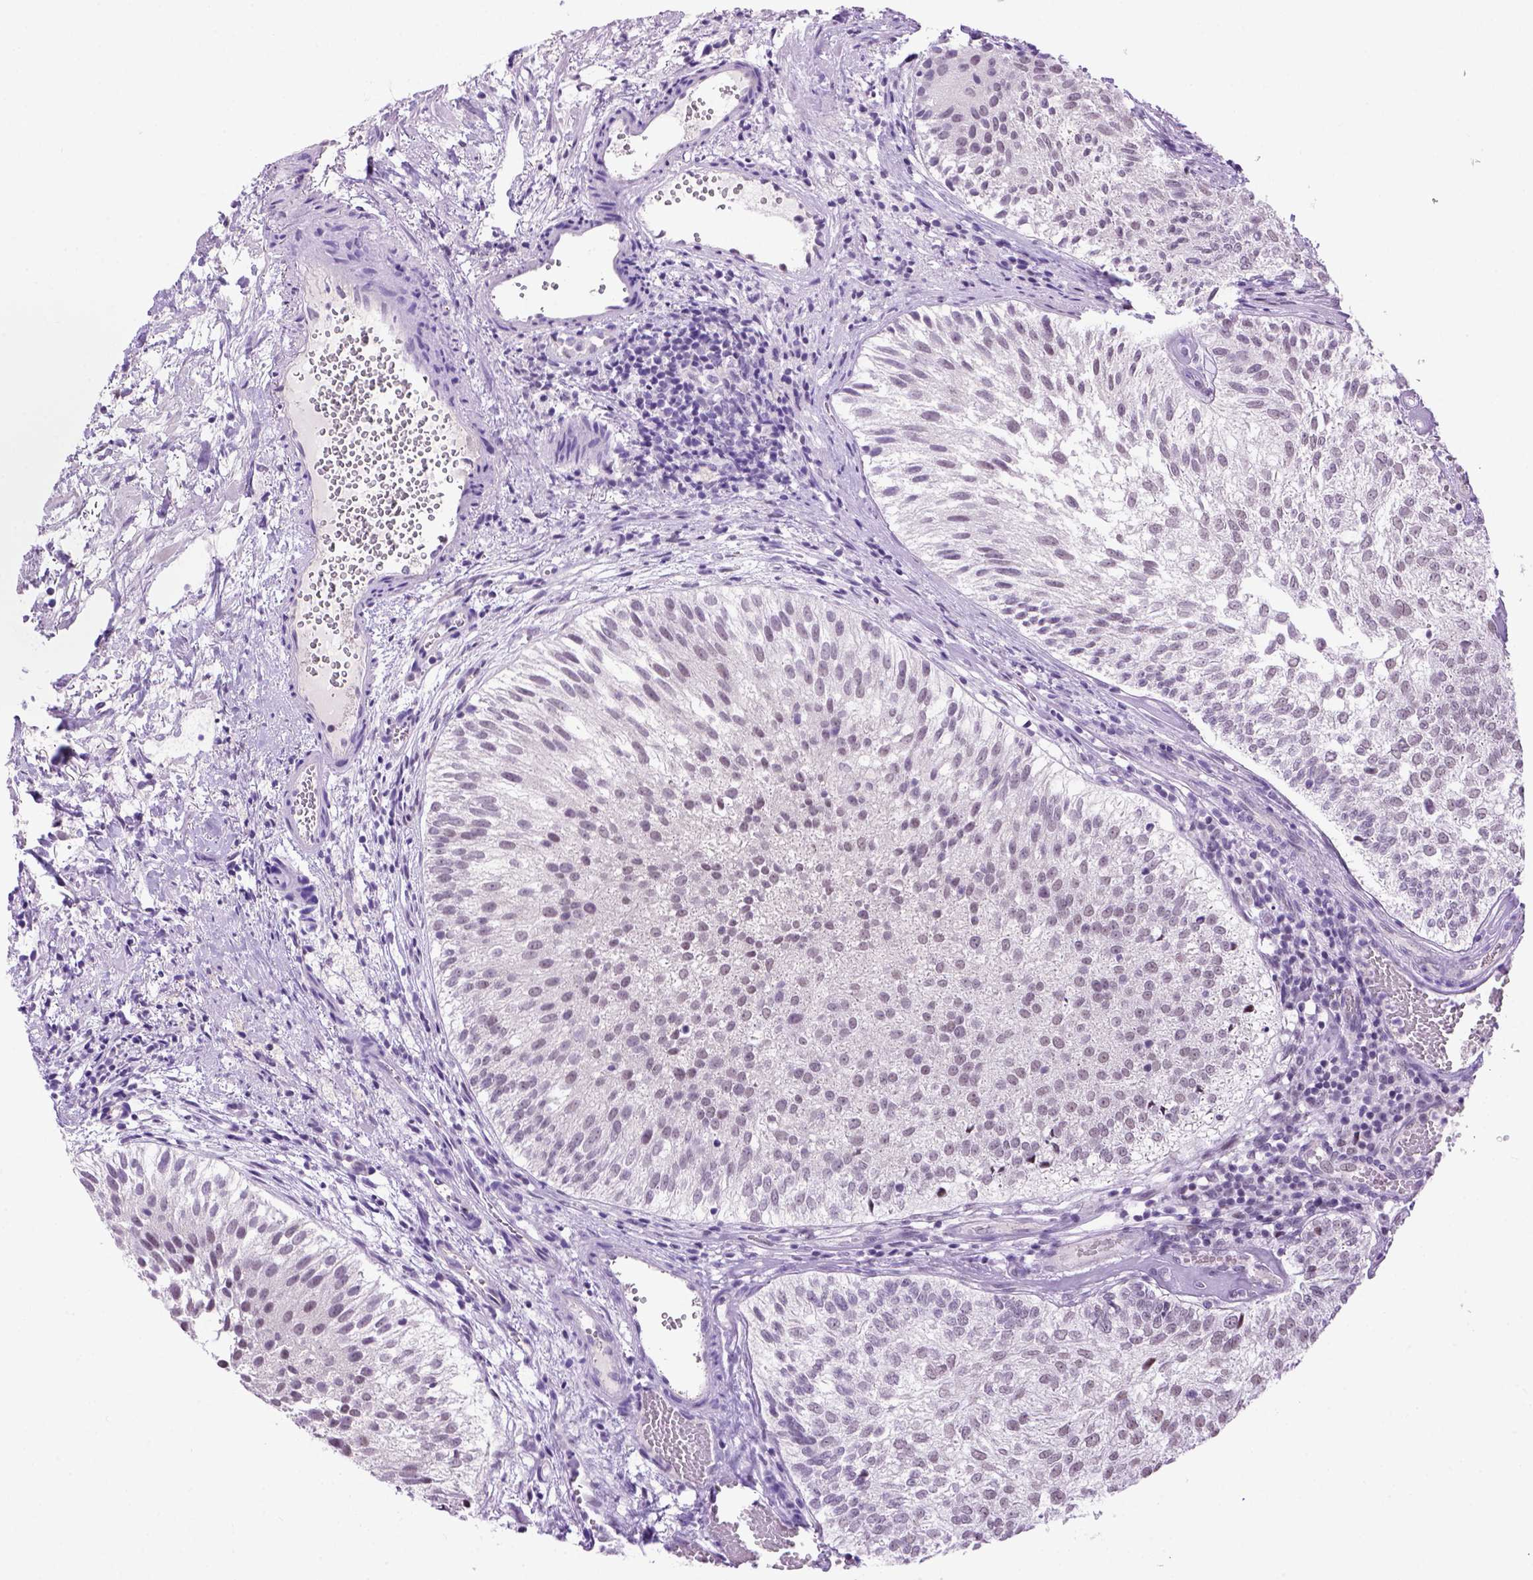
{"staining": {"intensity": "moderate", "quantity": "<25%", "location": "nuclear"}, "tissue": "urothelial cancer", "cell_type": "Tumor cells", "image_type": "cancer", "snomed": [{"axis": "morphology", "description": "Urothelial carcinoma, Low grade"}, {"axis": "topography", "description": "Urinary bladder"}], "caption": "Urothelial cancer was stained to show a protein in brown. There is low levels of moderate nuclear staining in approximately <25% of tumor cells. (brown staining indicates protein expression, while blue staining denotes nuclei).", "gene": "TBPL1", "patient": {"sex": "female", "age": 87}}